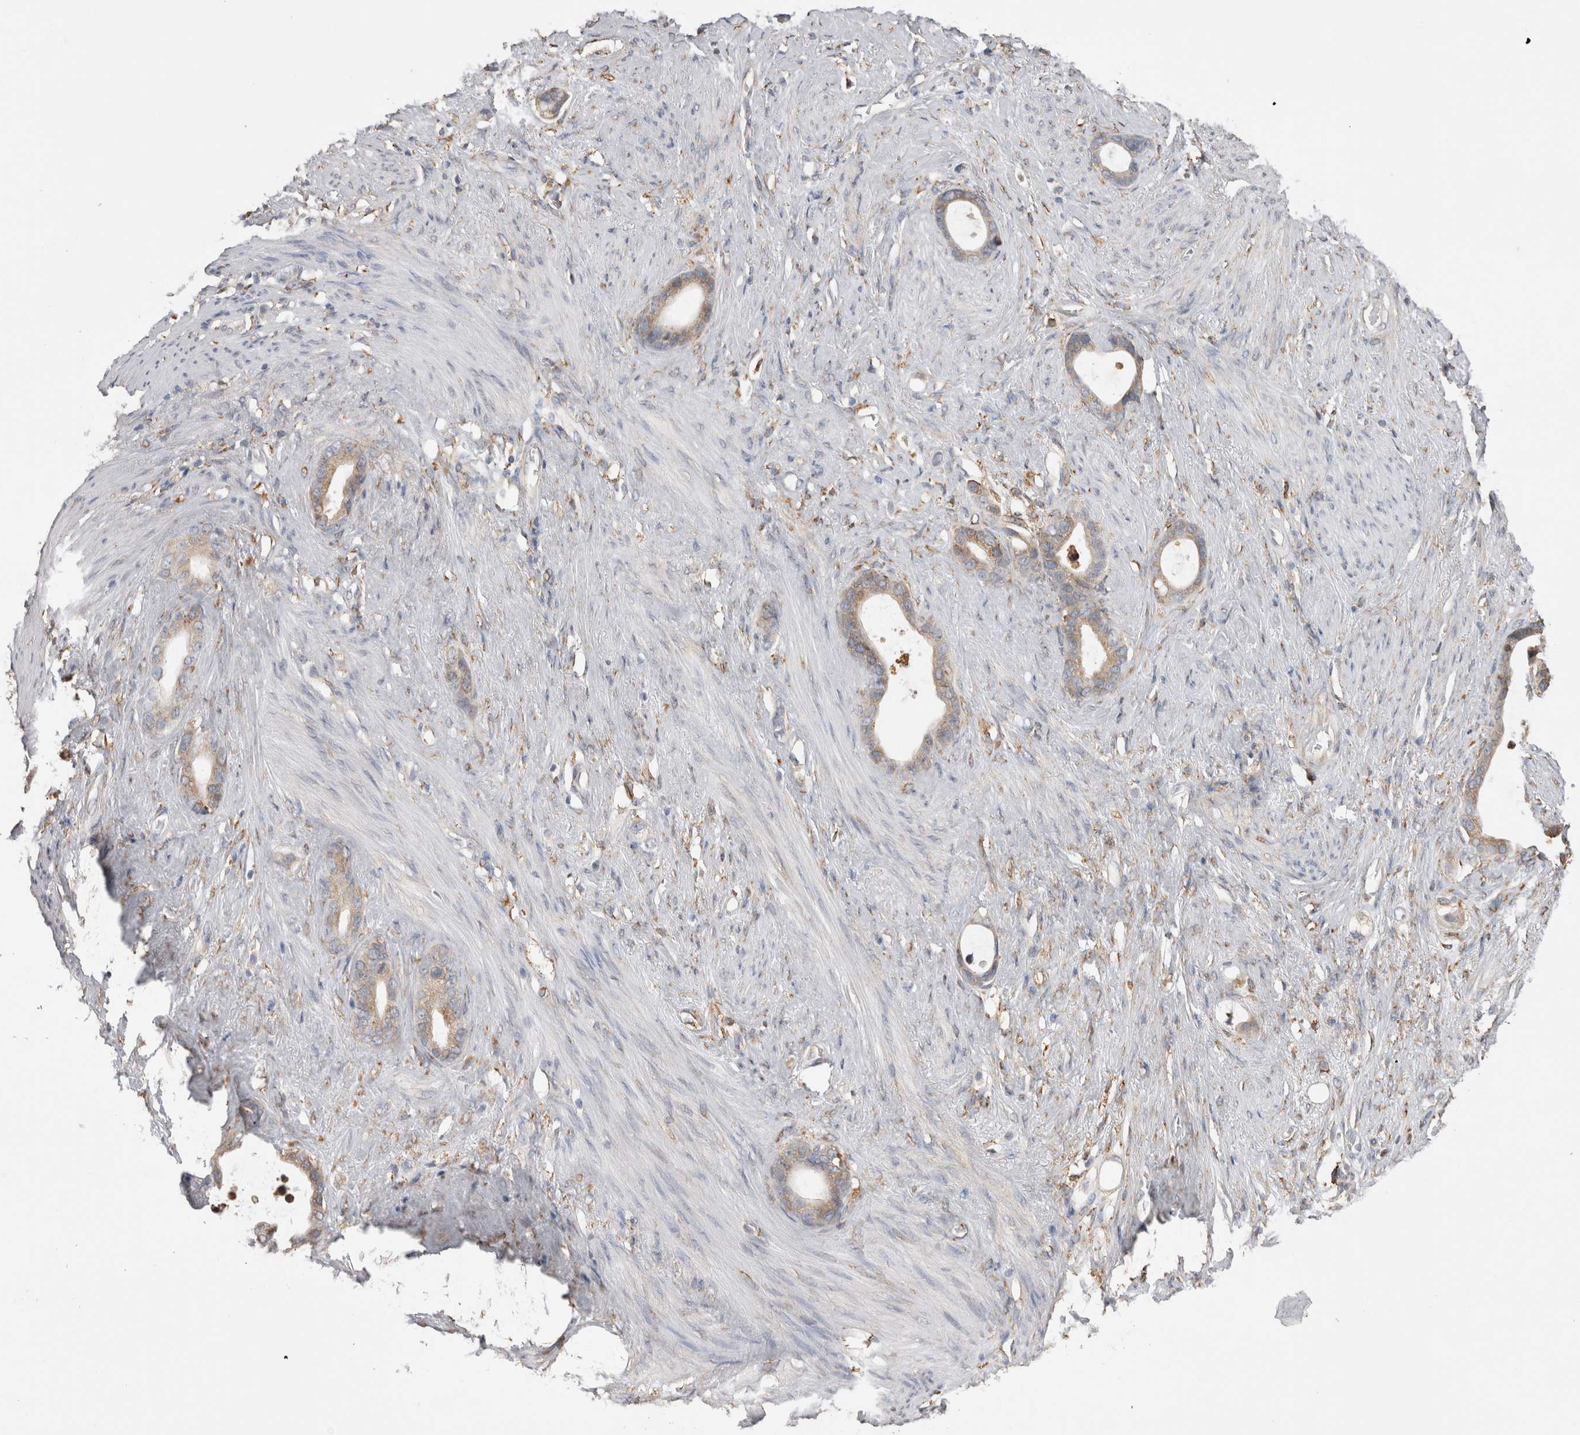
{"staining": {"intensity": "moderate", "quantity": ">75%", "location": "cytoplasmic/membranous"}, "tissue": "stomach cancer", "cell_type": "Tumor cells", "image_type": "cancer", "snomed": [{"axis": "morphology", "description": "Adenocarcinoma, NOS"}, {"axis": "topography", "description": "Stomach"}], "caption": "The micrograph exhibits immunohistochemical staining of stomach cancer (adenocarcinoma). There is moderate cytoplasmic/membranous staining is identified in approximately >75% of tumor cells.", "gene": "LRPAP1", "patient": {"sex": "female", "age": 75}}